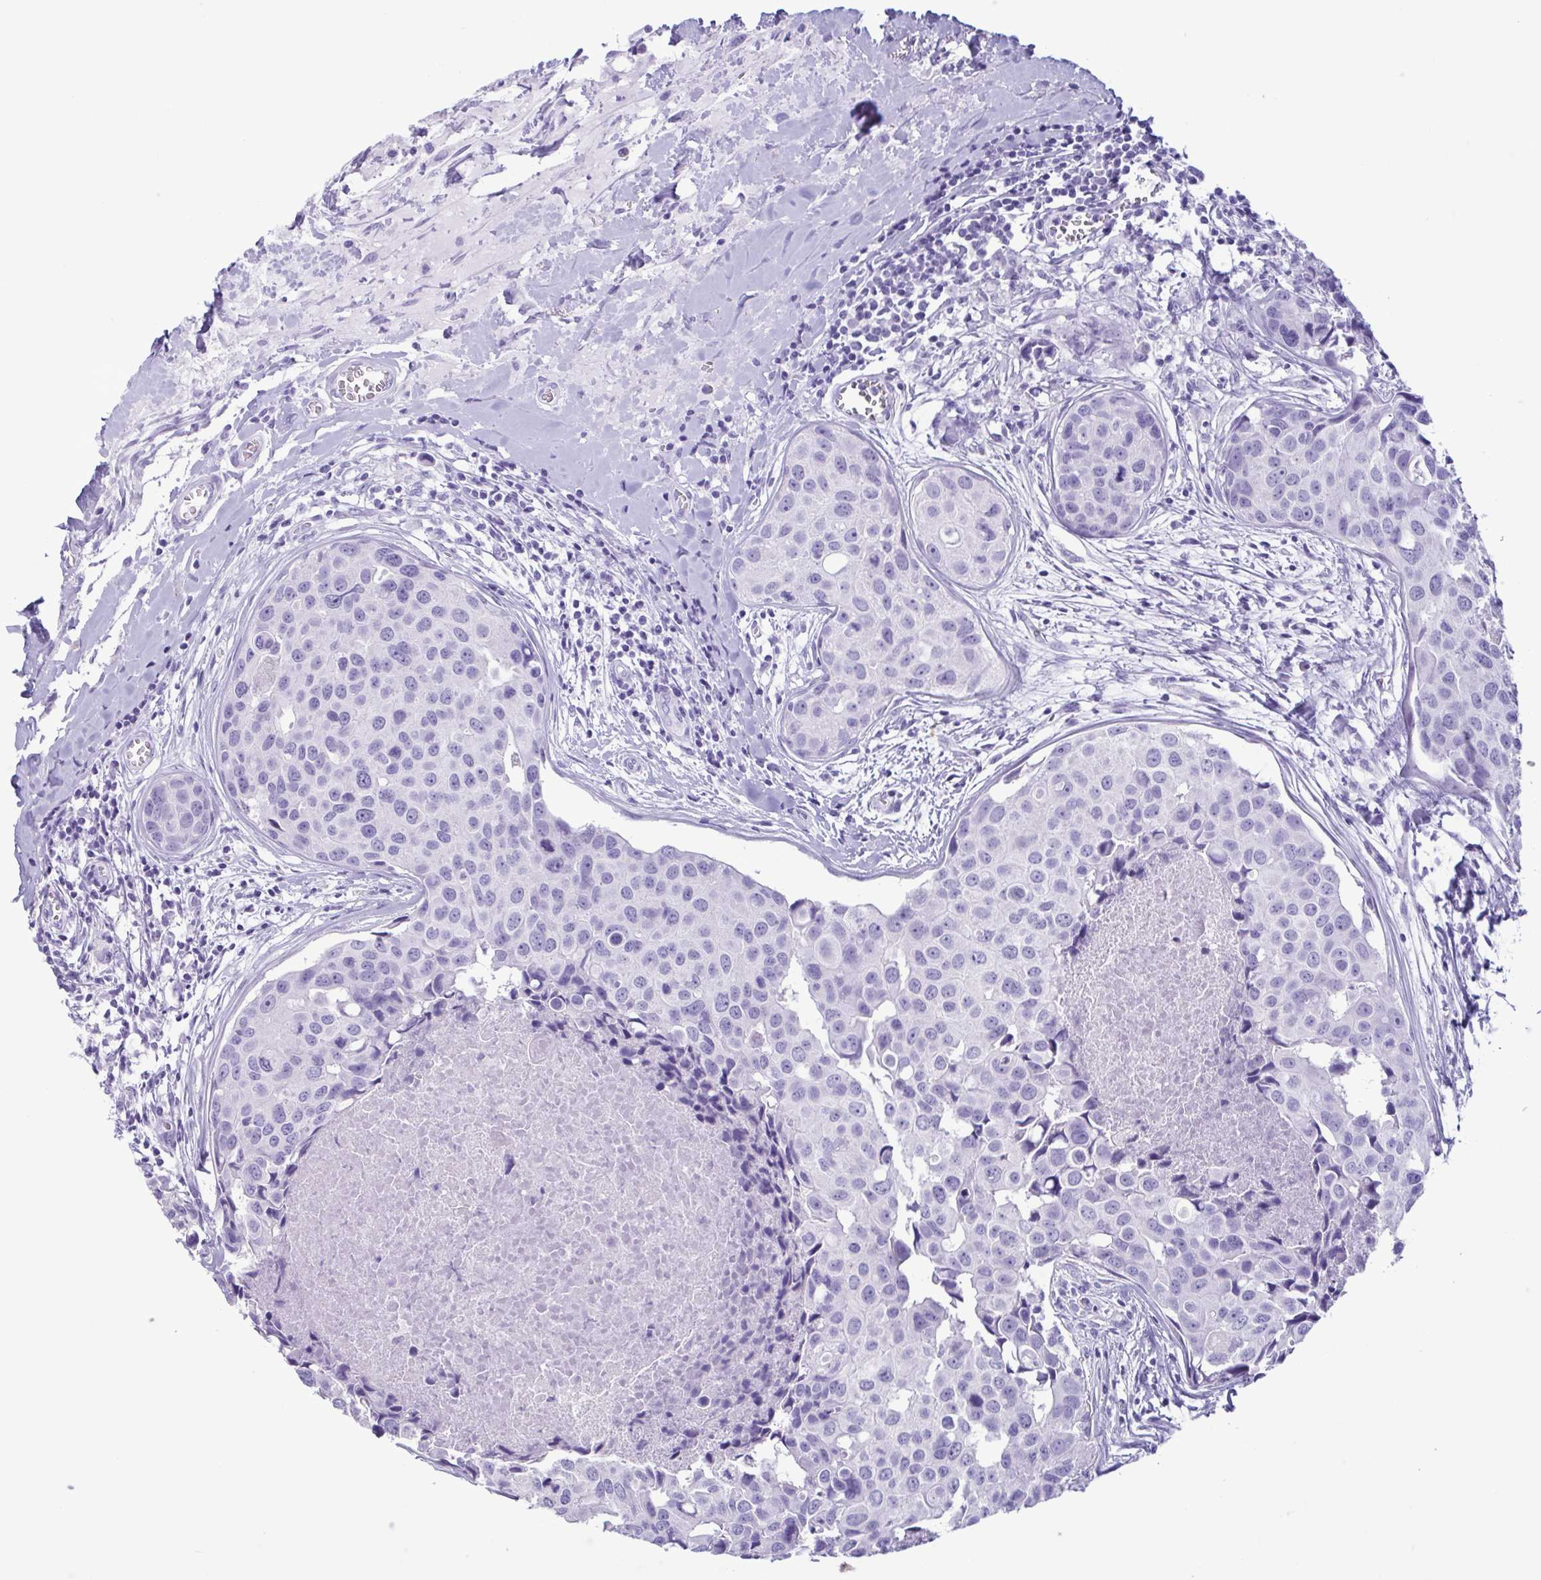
{"staining": {"intensity": "negative", "quantity": "none", "location": "none"}, "tissue": "breast cancer", "cell_type": "Tumor cells", "image_type": "cancer", "snomed": [{"axis": "morphology", "description": "Duct carcinoma"}, {"axis": "topography", "description": "Breast"}], "caption": "An immunohistochemistry micrograph of breast cancer (intraductal carcinoma) is shown. There is no staining in tumor cells of breast cancer (intraductal carcinoma).", "gene": "LTF", "patient": {"sex": "female", "age": 24}}